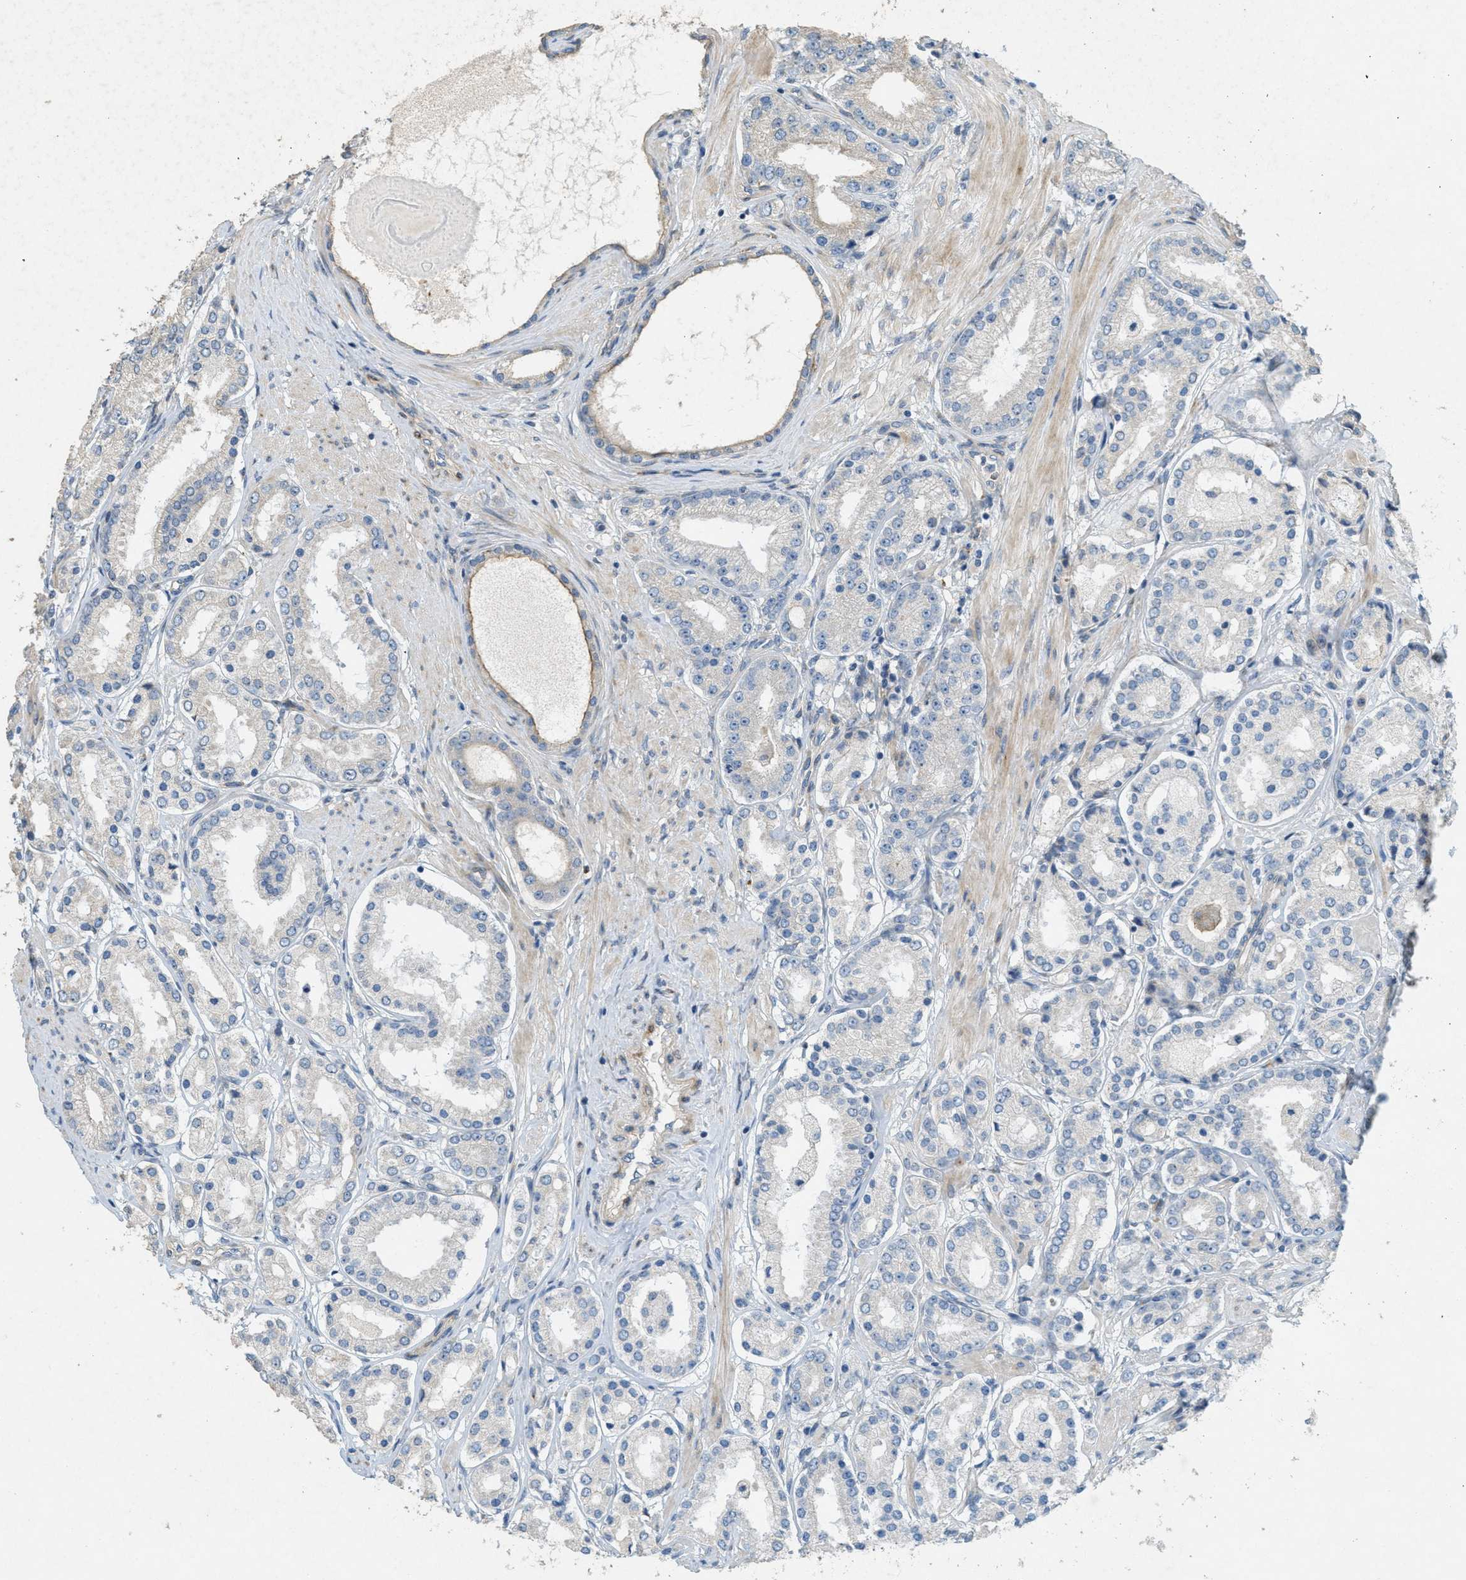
{"staining": {"intensity": "negative", "quantity": "none", "location": "none"}, "tissue": "prostate cancer", "cell_type": "Tumor cells", "image_type": "cancer", "snomed": [{"axis": "morphology", "description": "Adenocarcinoma, Low grade"}, {"axis": "topography", "description": "Prostate"}], "caption": "This histopathology image is of prostate adenocarcinoma (low-grade) stained with immunohistochemistry (IHC) to label a protein in brown with the nuclei are counter-stained blue. There is no expression in tumor cells. The staining is performed using DAB (3,3'-diaminobenzidine) brown chromogen with nuclei counter-stained in using hematoxylin.", "gene": "ADCY5", "patient": {"sex": "male", "age": 63}}